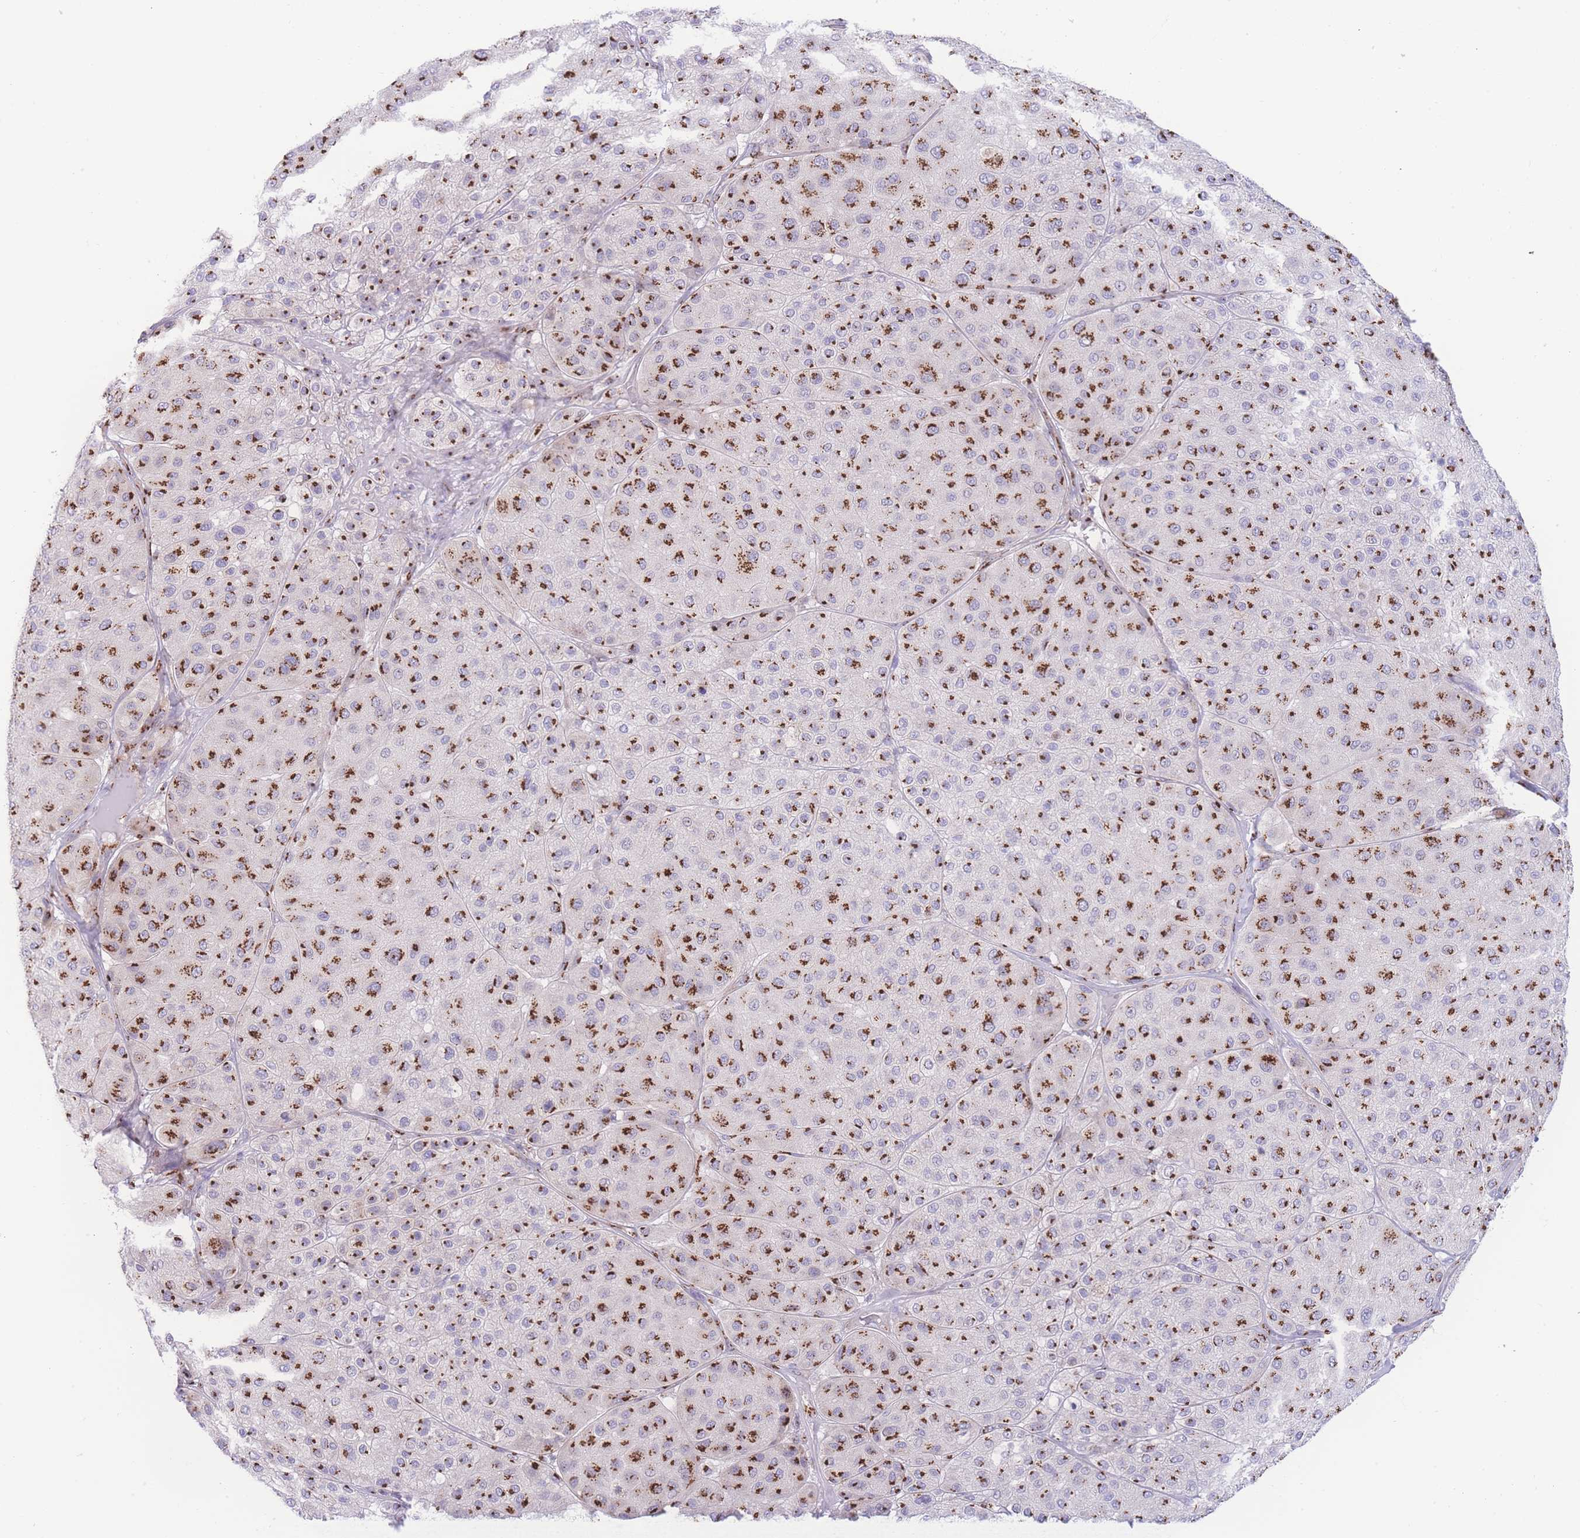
{"staining": {"intensity": "strong", "quantity": ">75%", "location": "cytoplasmic/membranous"}, "tissue": "melanoma", "cell_type": "Tumor cells", "image_type": "cancer", "snomed": [{"axis": "morphology", "description": "Malignant melanoma, Metastatic site"}, {"axis": "topography", "description": "Smooth muscle"}], "caption": "An IHC histopathology image of neoplastic tissue is shown. Protein staining in brown highlights strong cytoplasmic/membranous positivity in malignant melanoma (metastatic site) within tumor cells.", "gene": "GOLM2", "patient": {"sex": "male", "age": 41}}